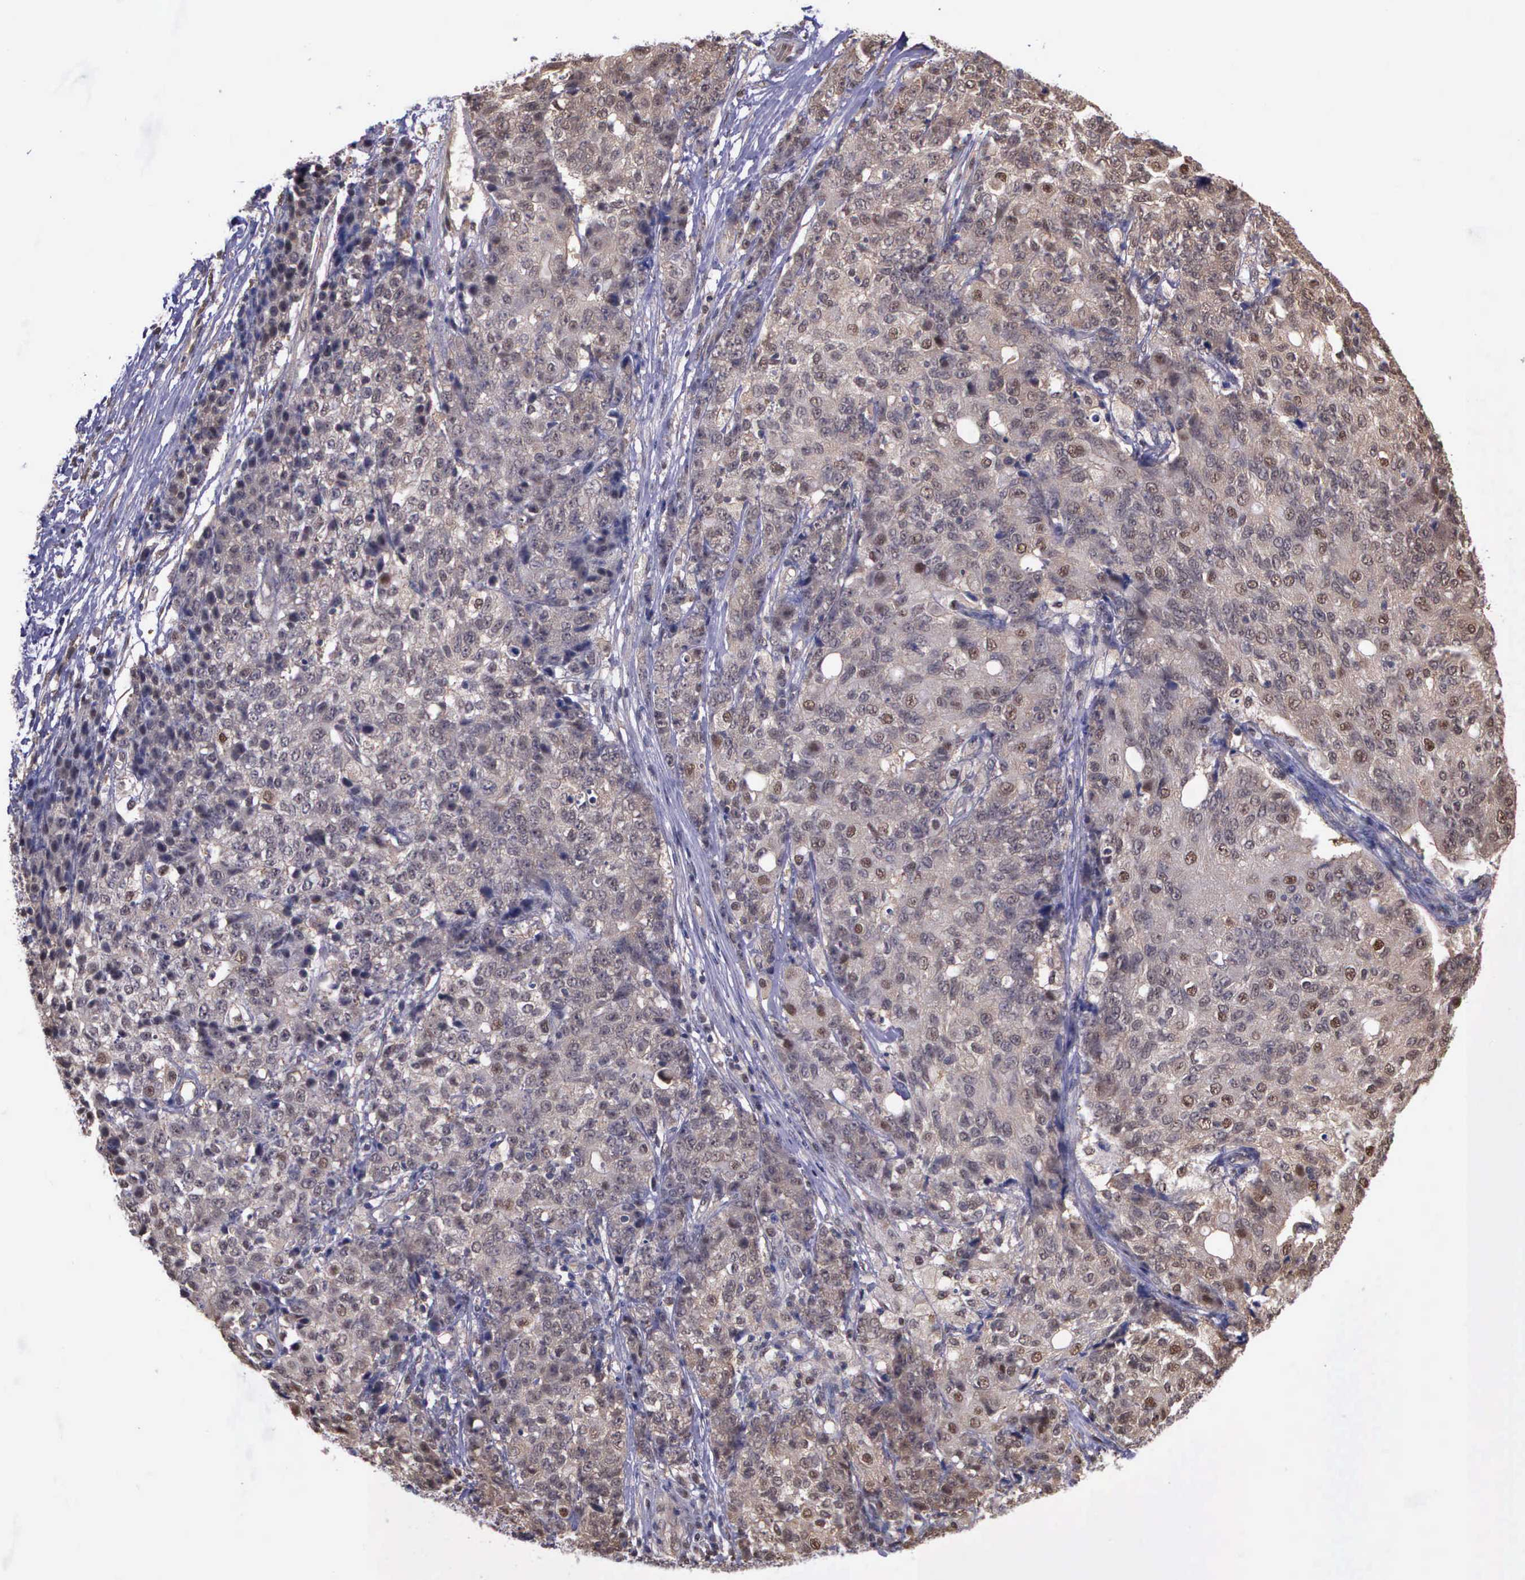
{"staining": {"intensity": "weak", "quantity": ">75%", "location": "cytoplasmic/membranous"}, "tissue": "ovarian cancer", "cell_type": "Tumor cells", "image_type": "cancer", "snomed": [{"axis": "morphology", "description": "Carcinoma, endometroid"}, {"axis": "topography", "description": "Ovary"}], "caption": "This is an image of IHC staining of ovarian cancer (endometroid carcinoma), which shows weak expression in the cytoplasmic/membranous of tumor cells.", "gene": "PSMC1", "patient": {"sex": "female", "age": 42}}